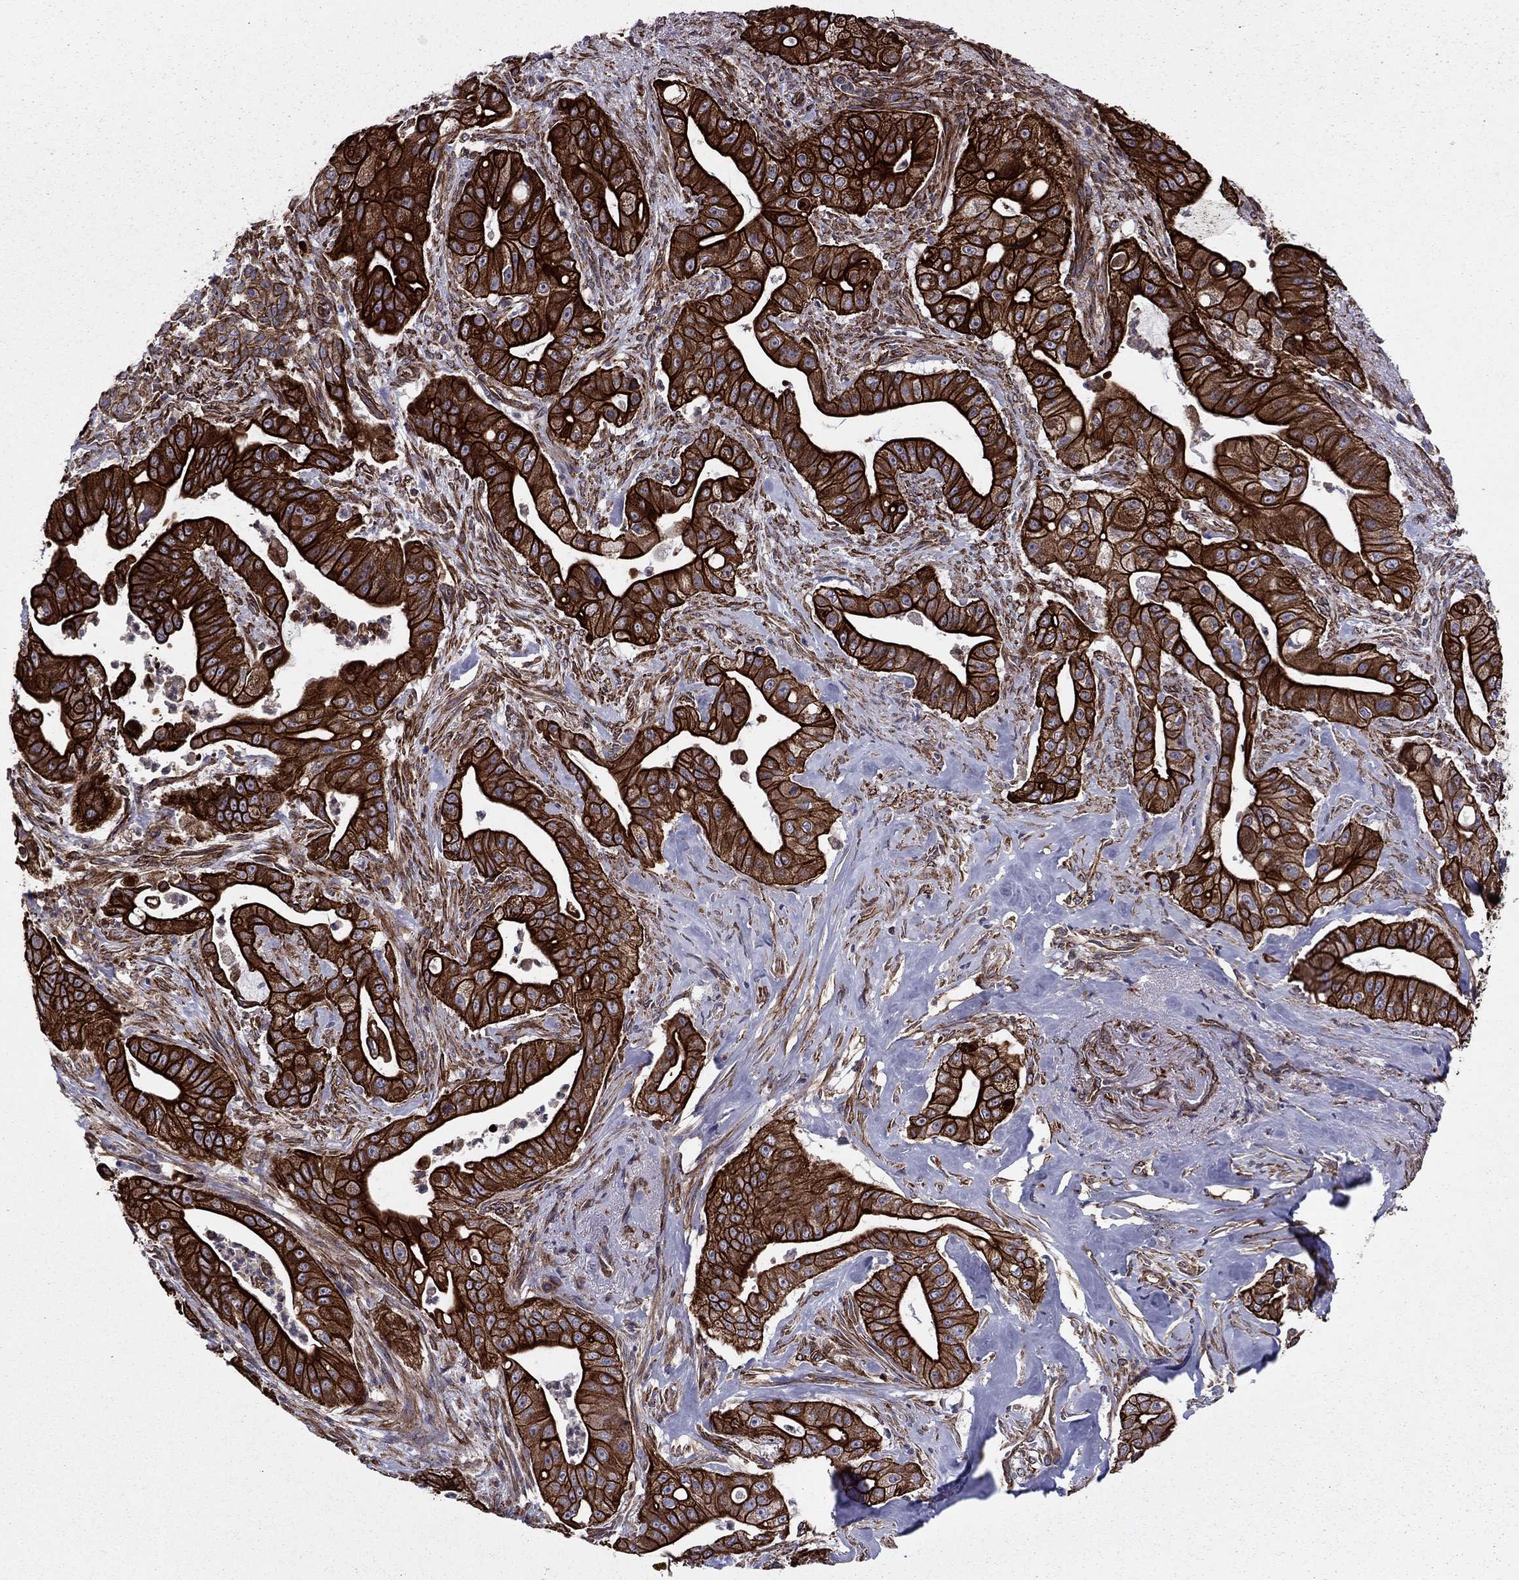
{"staining": {"intensity": "strong", "quantity": ">75%", "location": "cytoplasmic/membranous"}, "tissue": "pancreatic cancer", "cell_type": "Tumor cells", "image_type": "cancer", "snomed": [{"axis": "morphology", "description": "Normal tissue, NOS"}, {"axis": "morphology", "description": "Inflammation, NOS"}, {"axis": "morphology", "description": "Adenocarcinoma, NOS"}, {"axis": "topography", "description": "Pancreas"}], "caption": "Pancreatic cancer (adenocarcinoma) stained with immunohistochemistry exhibits strong cytoplasmic/membranous positivity in about >75% of tumor cells.", "gene": "SHMT1", "patient": {"sex": "male", "age": 57}}